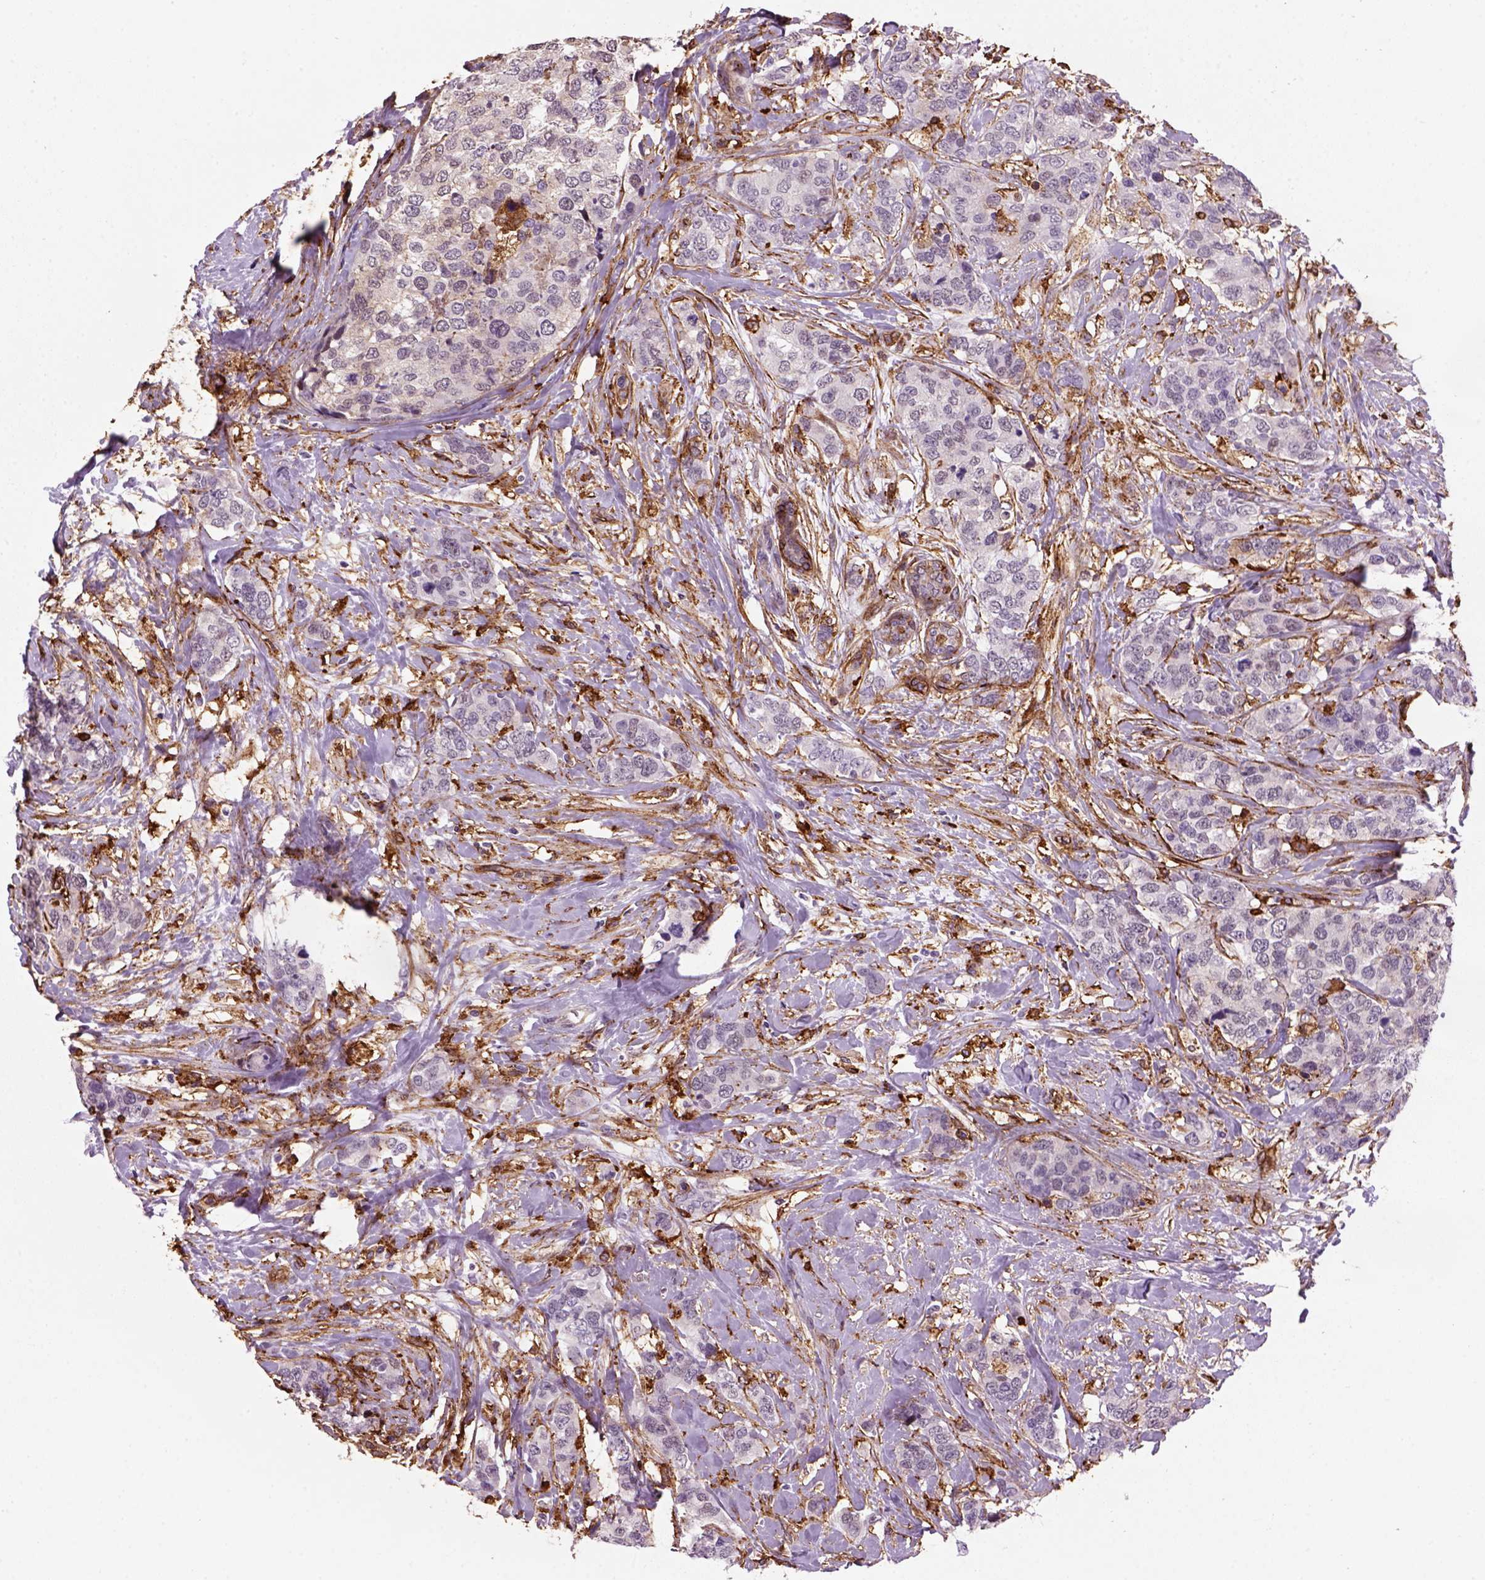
{"staining": {"intensity": "negative", "quantity": "none", "location": "none"}, "tissue": "breast cancer", "cell_type": "Tumor cells", "image_type": "cancer", "snomed": [{"axis": "morphology", "description": "Lobular carcinoma"}, {"axis": "topography", "description": "Breast"}], "caption": "Immunohistochemistry of breast lobular carcinoma demonstrates no expression in tumor cells.", "gene": "MARCKS", "patient": {"sex": "female", "age": 59}}